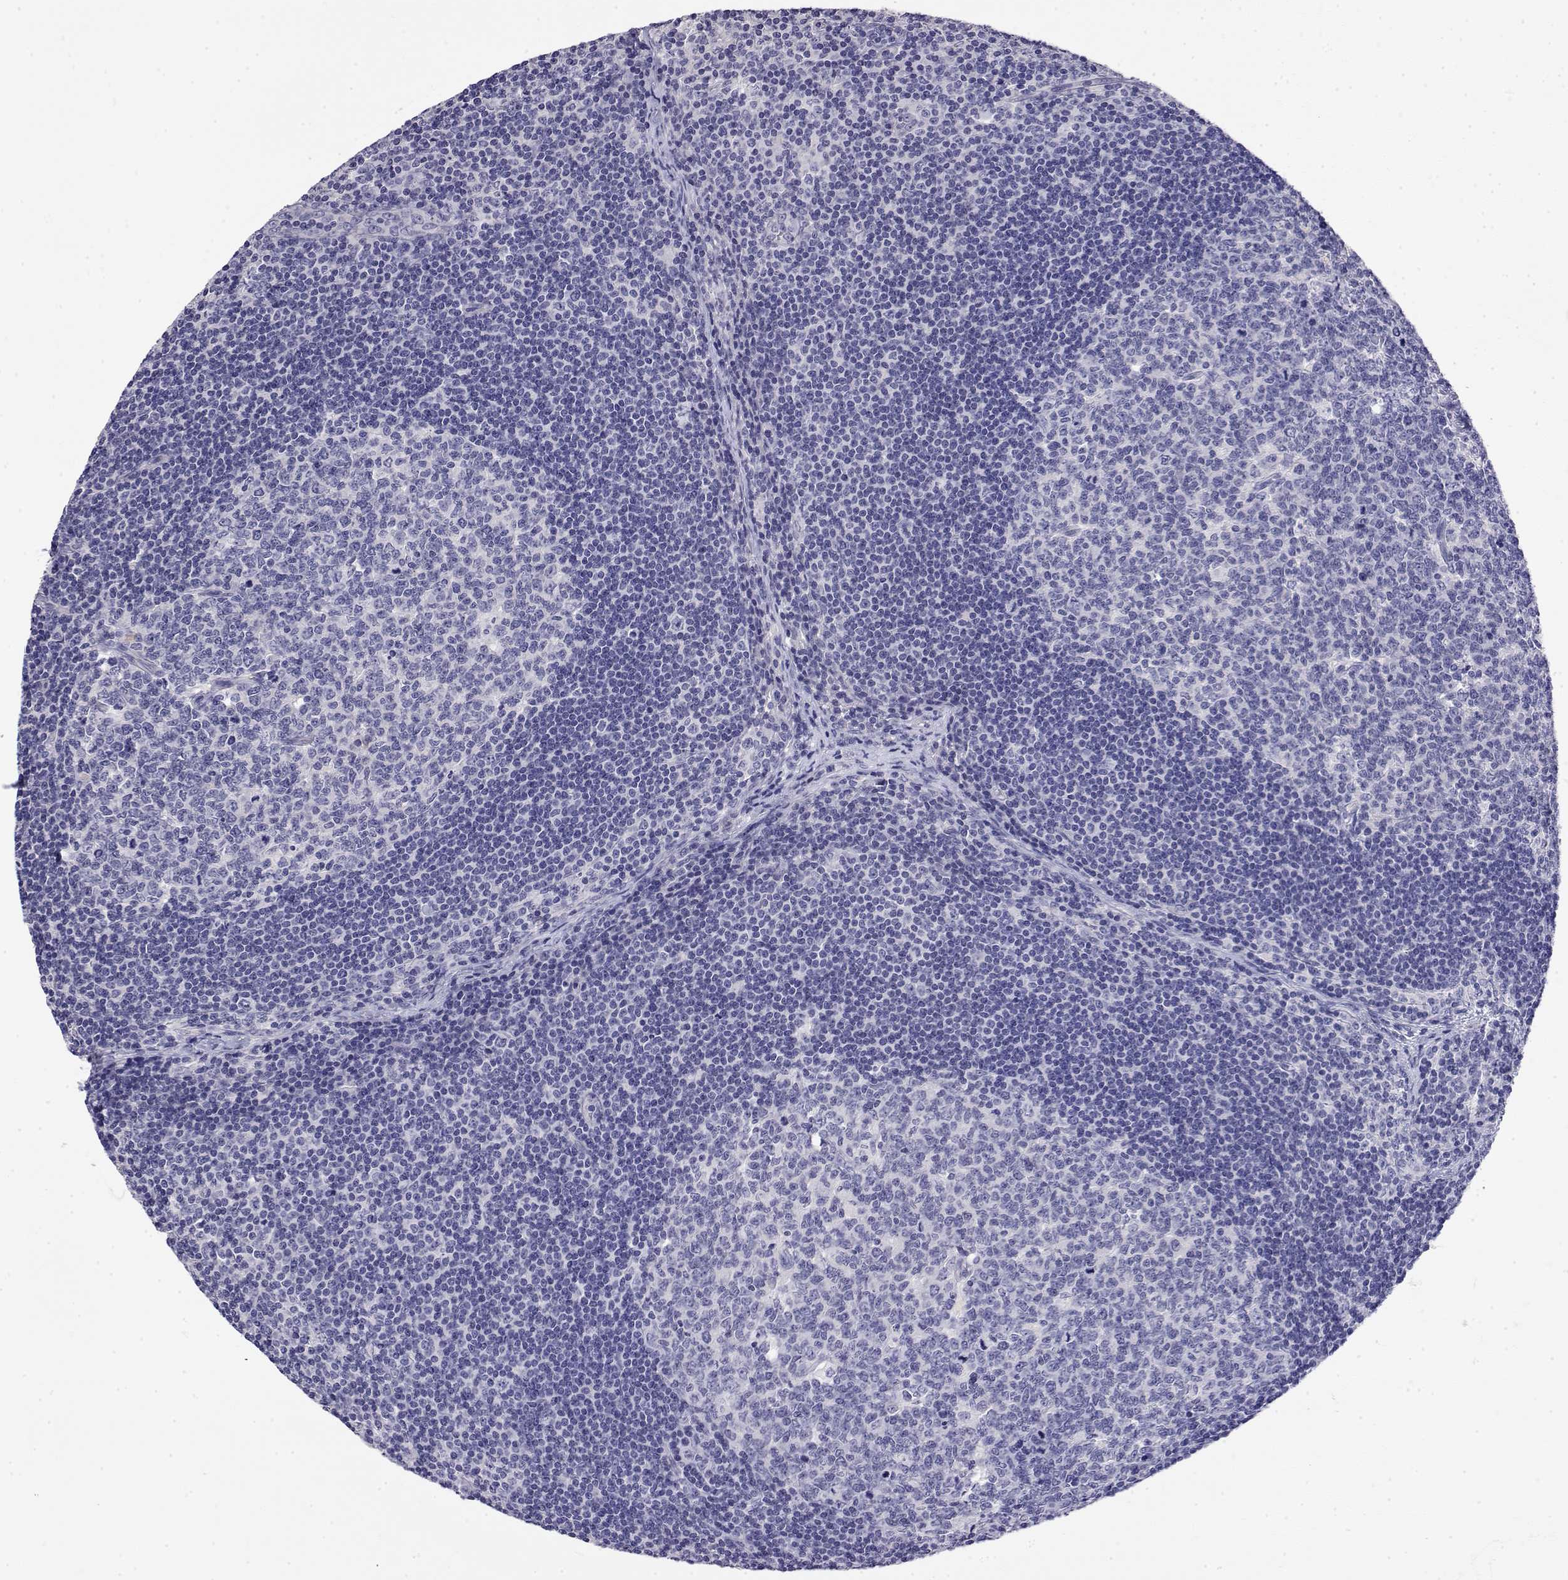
{"staining": {"intensity": "negative", "quantity": "none", "location": "none"}, "tissue": "lymph node", "cell_type": "Germinal center cells", "image_type": "normal", "snomed": [{"axis": "morphology", "description": "Normal tissue, NOS"}, {"axis": "topography", "description": "Lymph node"}], "caption": "An IHC histopathology image of benign lymph node is shown. There is no staining in germinal center cells of lymph node.", "gene": "LY6D", "patient": {"sex": "female", "age": 41}}